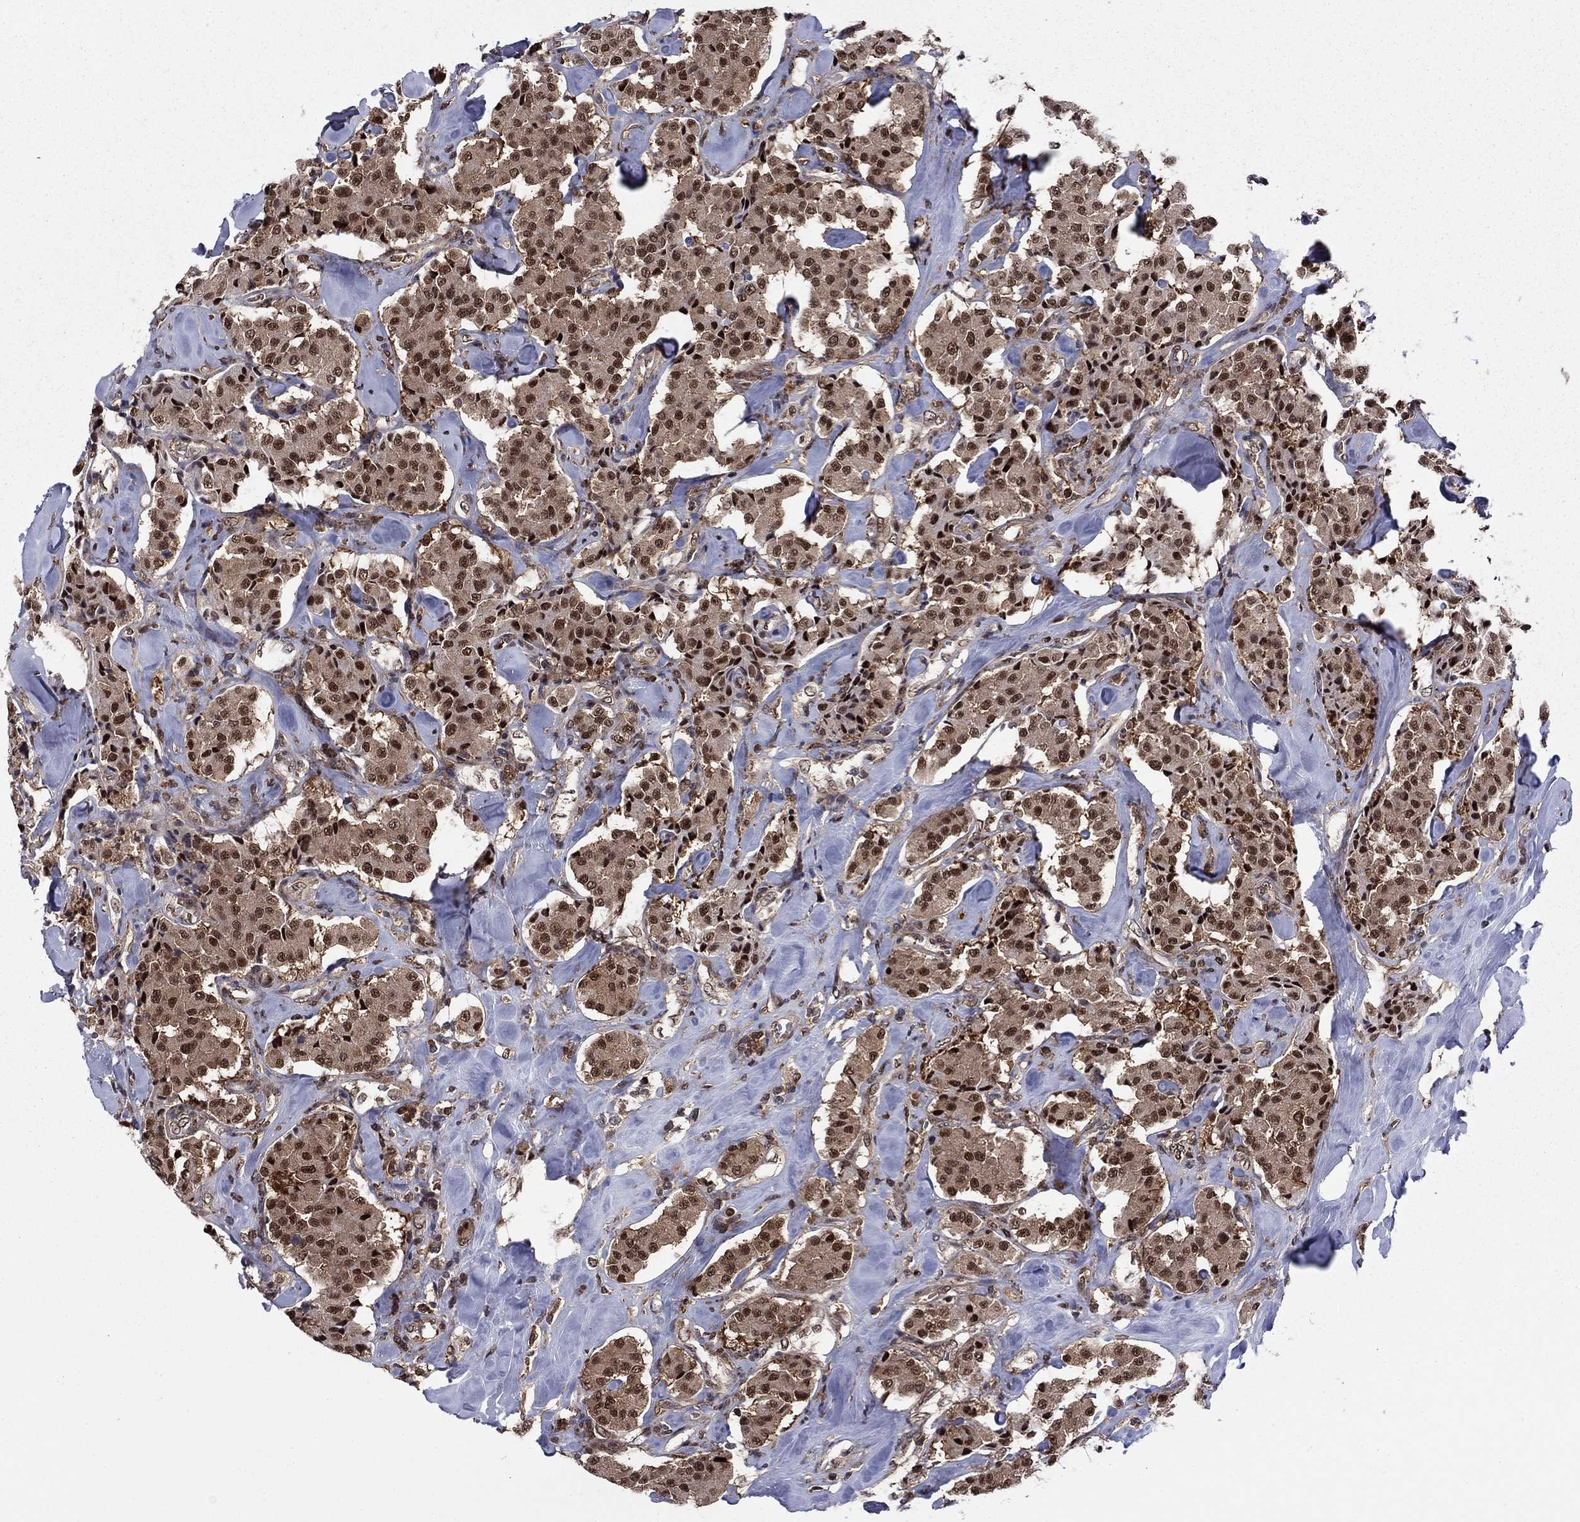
{"staining": {"intensity": "moderate", "quantity": ">75%", "location": "nuclear"}, "tissue": "carcinoid", "cell_type": "Tumor cells", "image_type": "cancer", "snomed": [{"axis": "morphology", "description": "Carcinoid, malignant, NOS"}, {"axis": "topography", "description": "Pancreas"}], "caption": "Immunohistochemical staining of carcinoid (malignant) exhibits moderate nuclear protein expression in approximately >75% of tumor cells. (brown staining indicates protein expression, while blue staining denotes nuclei).", "gene": "PSMD2", "patient": {"sex": "male", "age": 41}}